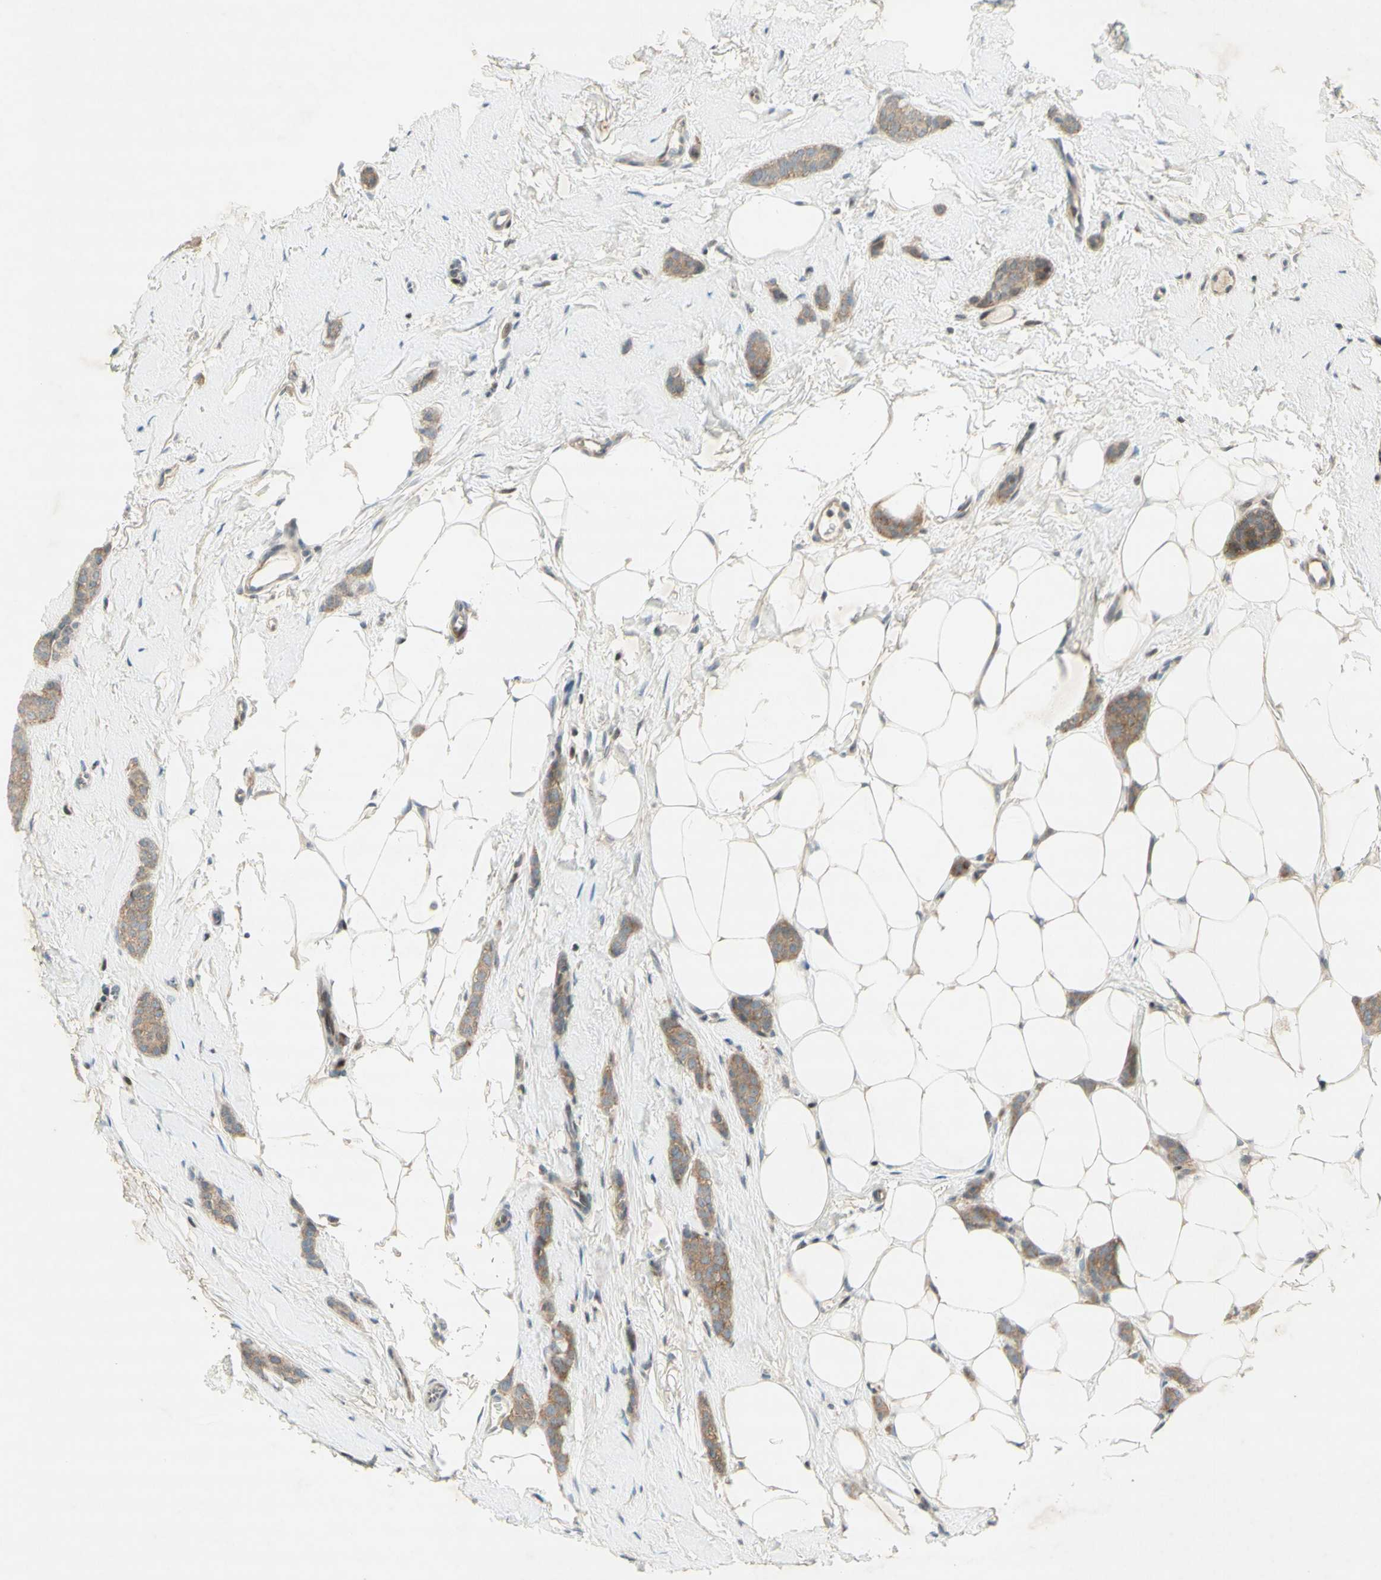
{"staining": {"intensity": "moderate", "quantity": ">75%", "location": "cytoplasmic/membranous"}, "tissue": "breast cancer", "cell_type": "Tumor cells", "image_type": "cancer", "snomed": [{"axis": "morphology", "description": "Lobular carcinoma"}, {"axis": "topography", "description": "Skin"}, {"axis": "topography", "description": "Breast"}], "caption": "Immunohistochemical staining of human breast cancer (lobular carcinoma) shows medium levels of moderate cytoplasmic/membranous positivity in approximately >75% of tumor cells. Ihc stains the protein of interest in brown and the nuclei are stained blue.", "gene": "ETF1", "patient": {"sex": "female", "age": 46}}